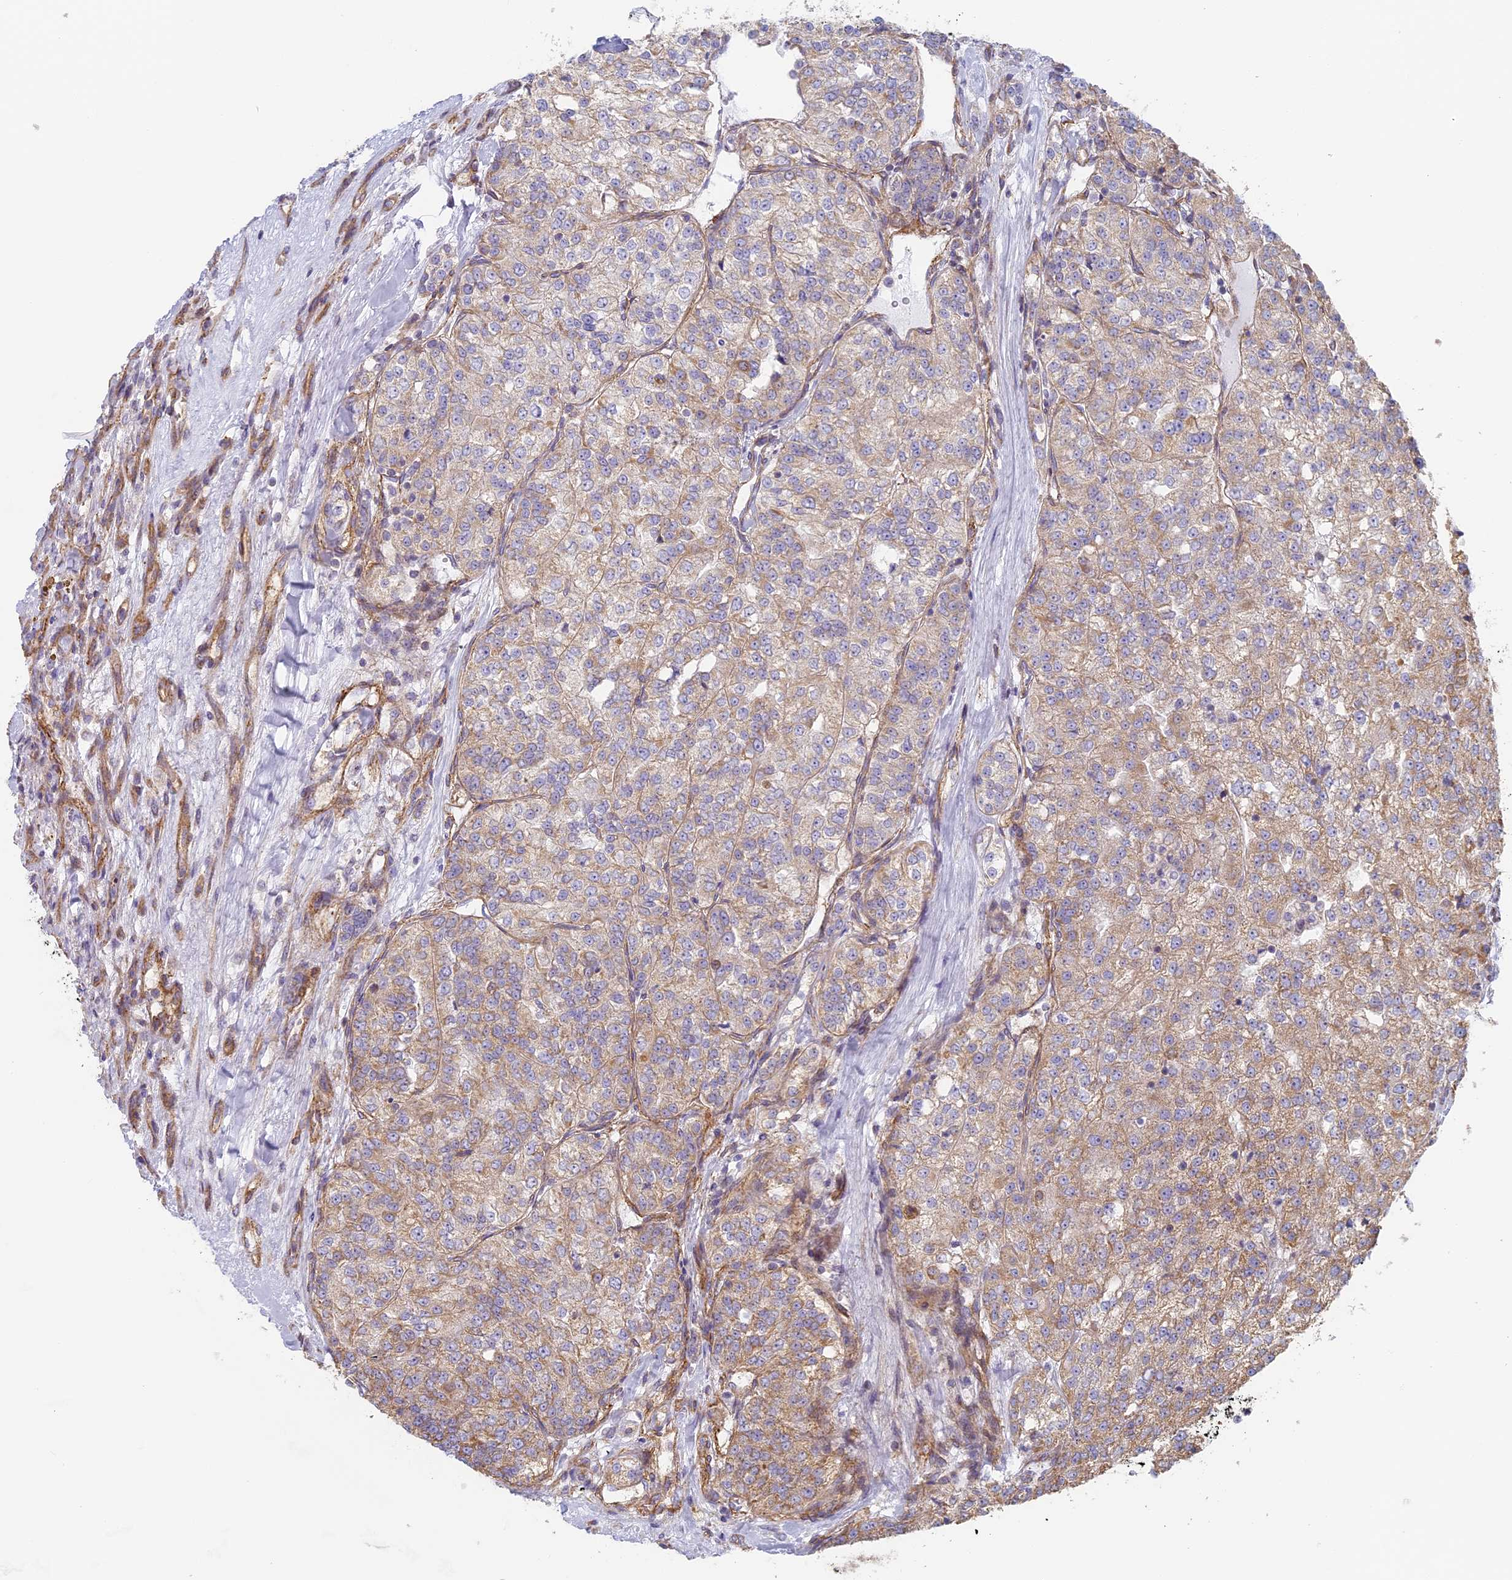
{"staining": {"intensity": "weak", "quantity": "25%-75%", "location": "cytoplasmic/membranous"}, "tissue": "renal cancer", "cell_type": "Tumor cells", "image_type": "cancer", "snomed": [{"axis": "morphology", "description": "Adenocarcinoma, NOS"}, {"axis": "topography", "description": "Kidney"}], "caption": "Renal adenocarcinoma was stained to show a protein in brown. There is low levels of weak cytoplasmic/membranous positivity in approximately 25%-75% of tumor cells.", "gene": "DDA1", "patient": {"sex": "female", "age": 63}}